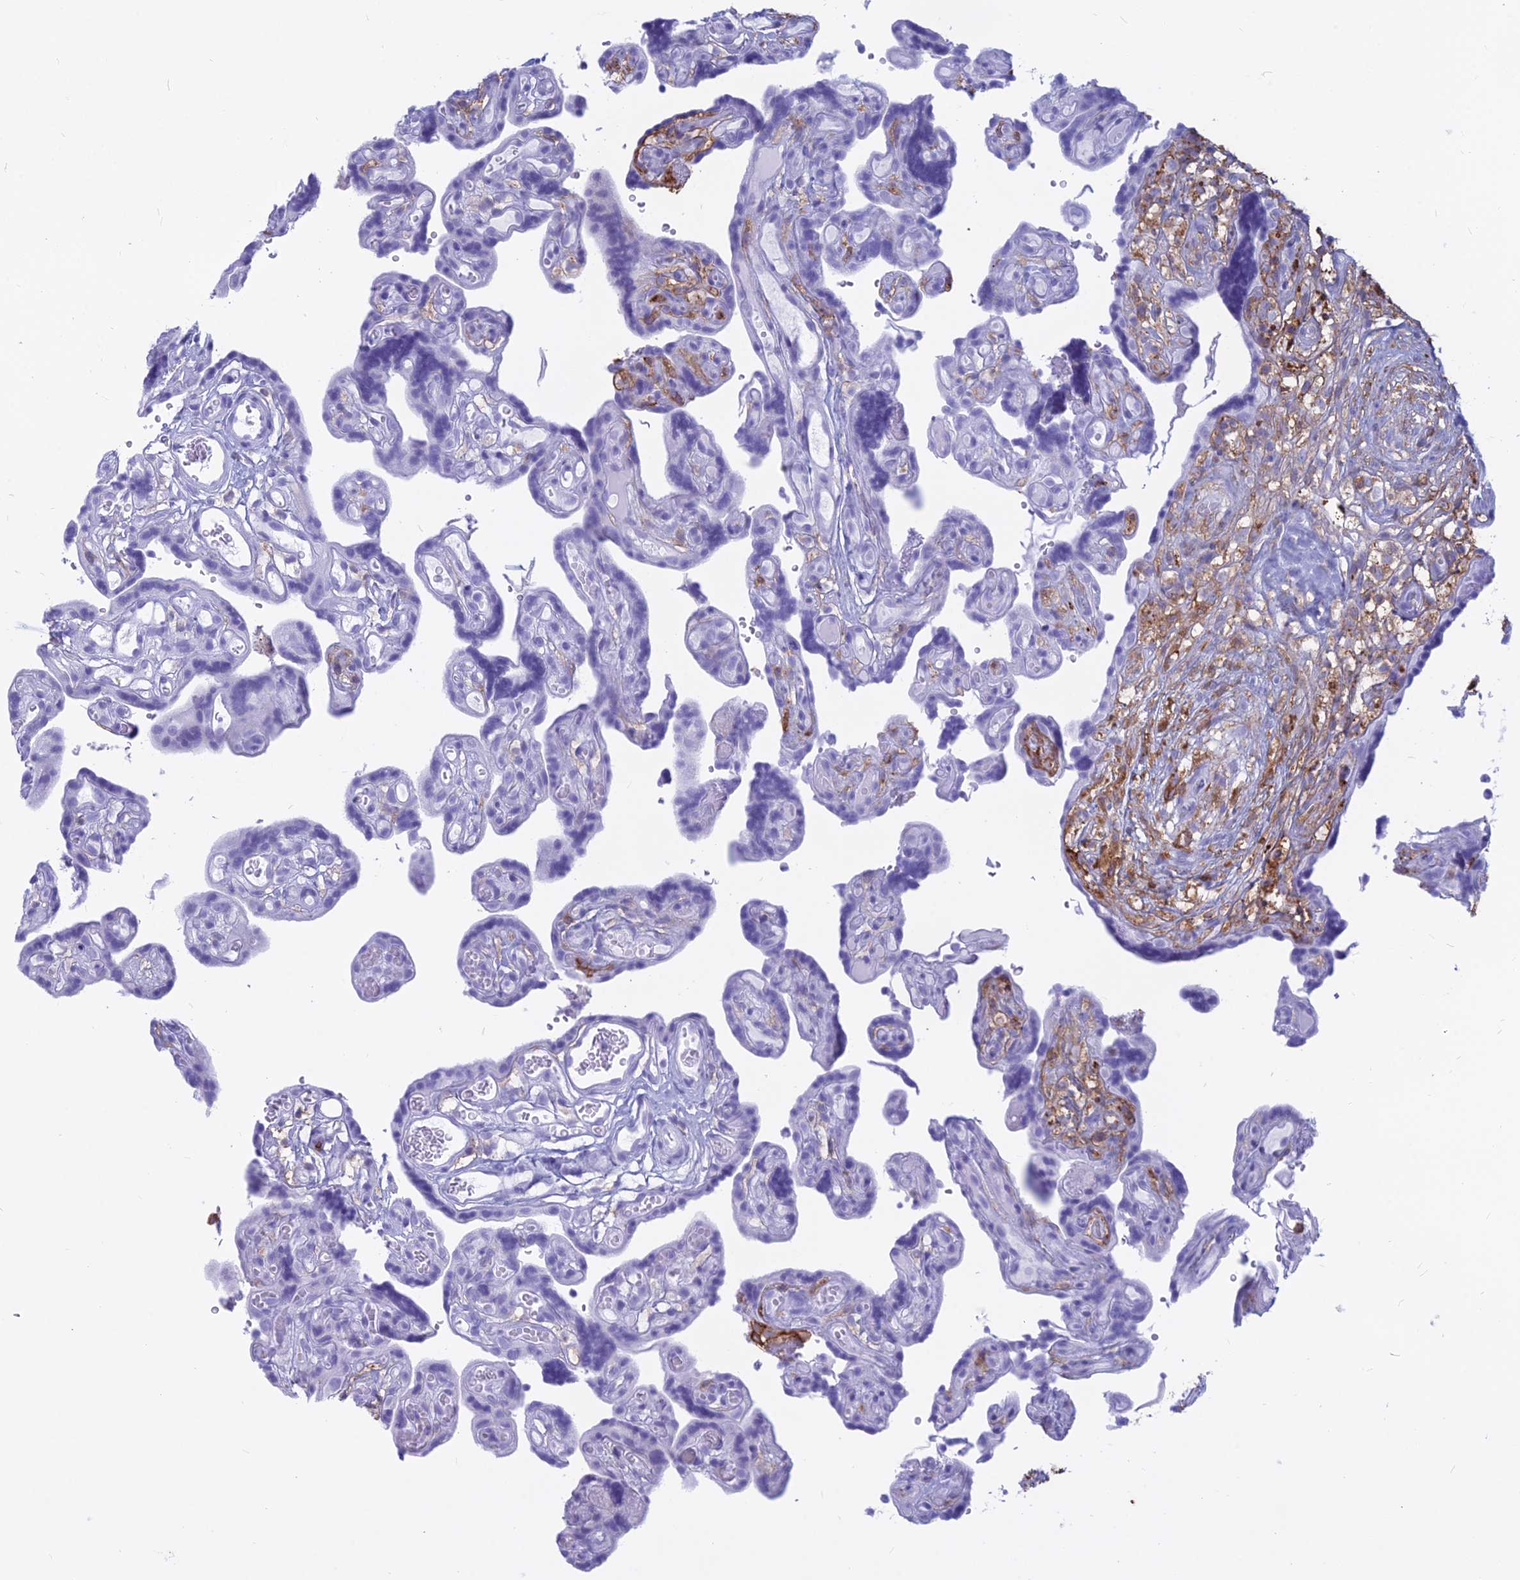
{"staining": {"intensity": "negative", "quantity": "none", "location": "none"}, "tissue": "placenta", "cell_type": "Decidual cells", "image_type": "normal", "snomed": [{"axis": "morphology", "description": "Normal tissue, NOS"}, {"axis": "topography", "description": "Placenta"}], "caption": "The immunohistochemistry (IHC) histopathology image has no significant staining in decidual cells of placenta.", "gene": "HLA", "patient": {"sex": "female", "age": 30}}